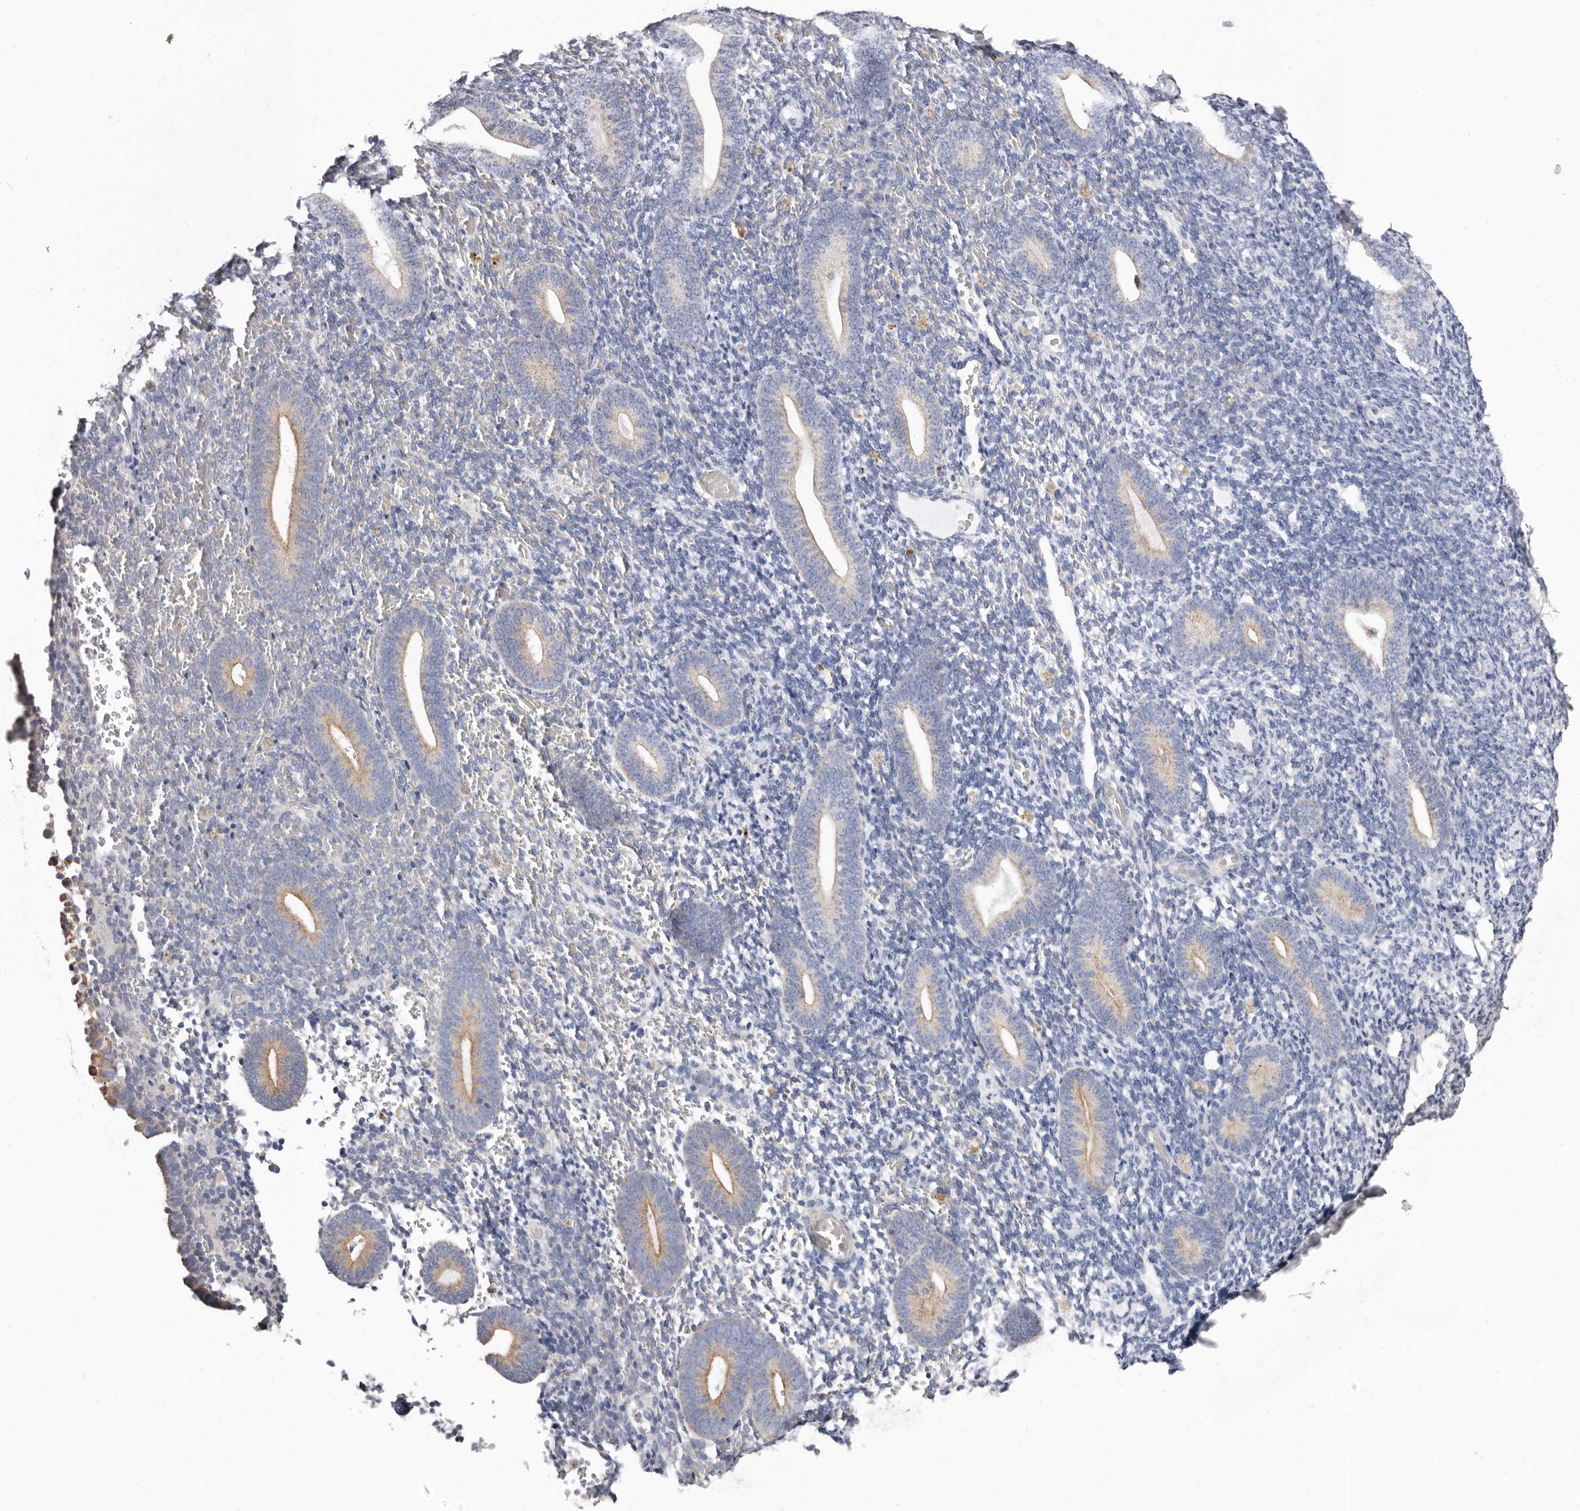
{"staining": {"intensity": "negative", "quantity": "none", "location": "none"}, "tissue": "endometrium", "cell_type": "Cells in endometrial stroma", "image_type": "normal", "snomed": [{"axis": "morphology", "description": "Normal tissue, NOS"}, {"axis": "topography", "description": "Endometrium"}], "caption": "Unremarkable endometrium was stained to show a protein in brown. There is no significant expression in cells in endometrial stroma. The staining was performed using DAB (3,3'-diaminobenzidine) to visualize the protein expression in brown, while the nuclei were stained in blue with hematoxylin (Magnification: 20x).", "gene": "RSPO2", "patient": {"sex": "female", "age": 51}}